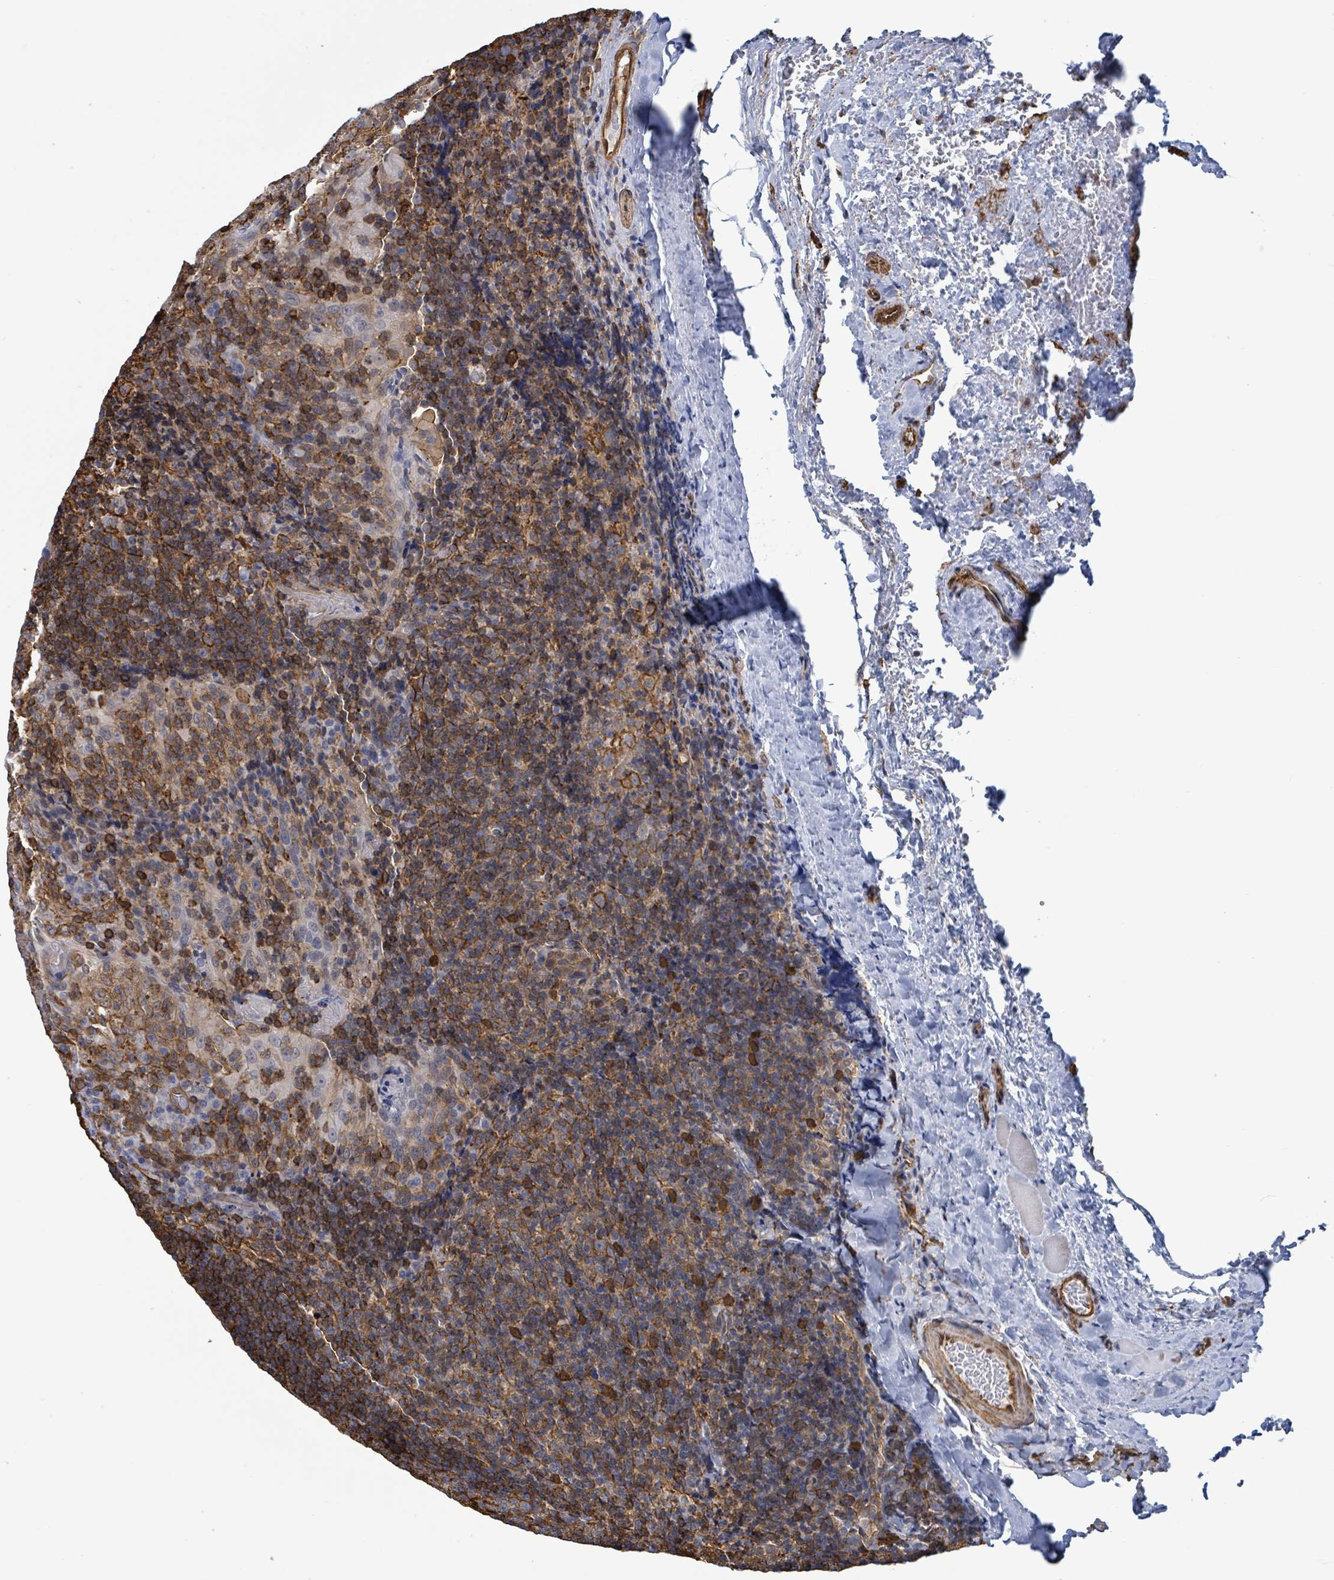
{"staining": {"intensity": "moderate", "quantity": ">75%", "location": "cytoplasmic/membranous"}, "tissue": "tonsil", "cell_type": "Germinal center cells", "image_type": "normal", "snomed": [{"axis": "morphology", "description": "Normal tissue, NOS"}, {"axis": "topography", "description": "Tonsil"}], "caption": "Immunohistochemistry (DAB) staining of unremarkable tonsil demonstrates moderate cytoplasmic/membranous protein positivity in approximately >75% of germinal center cells.", "gene": "PRKRIP1", "patient": {"sex": "male", "age": 17}}